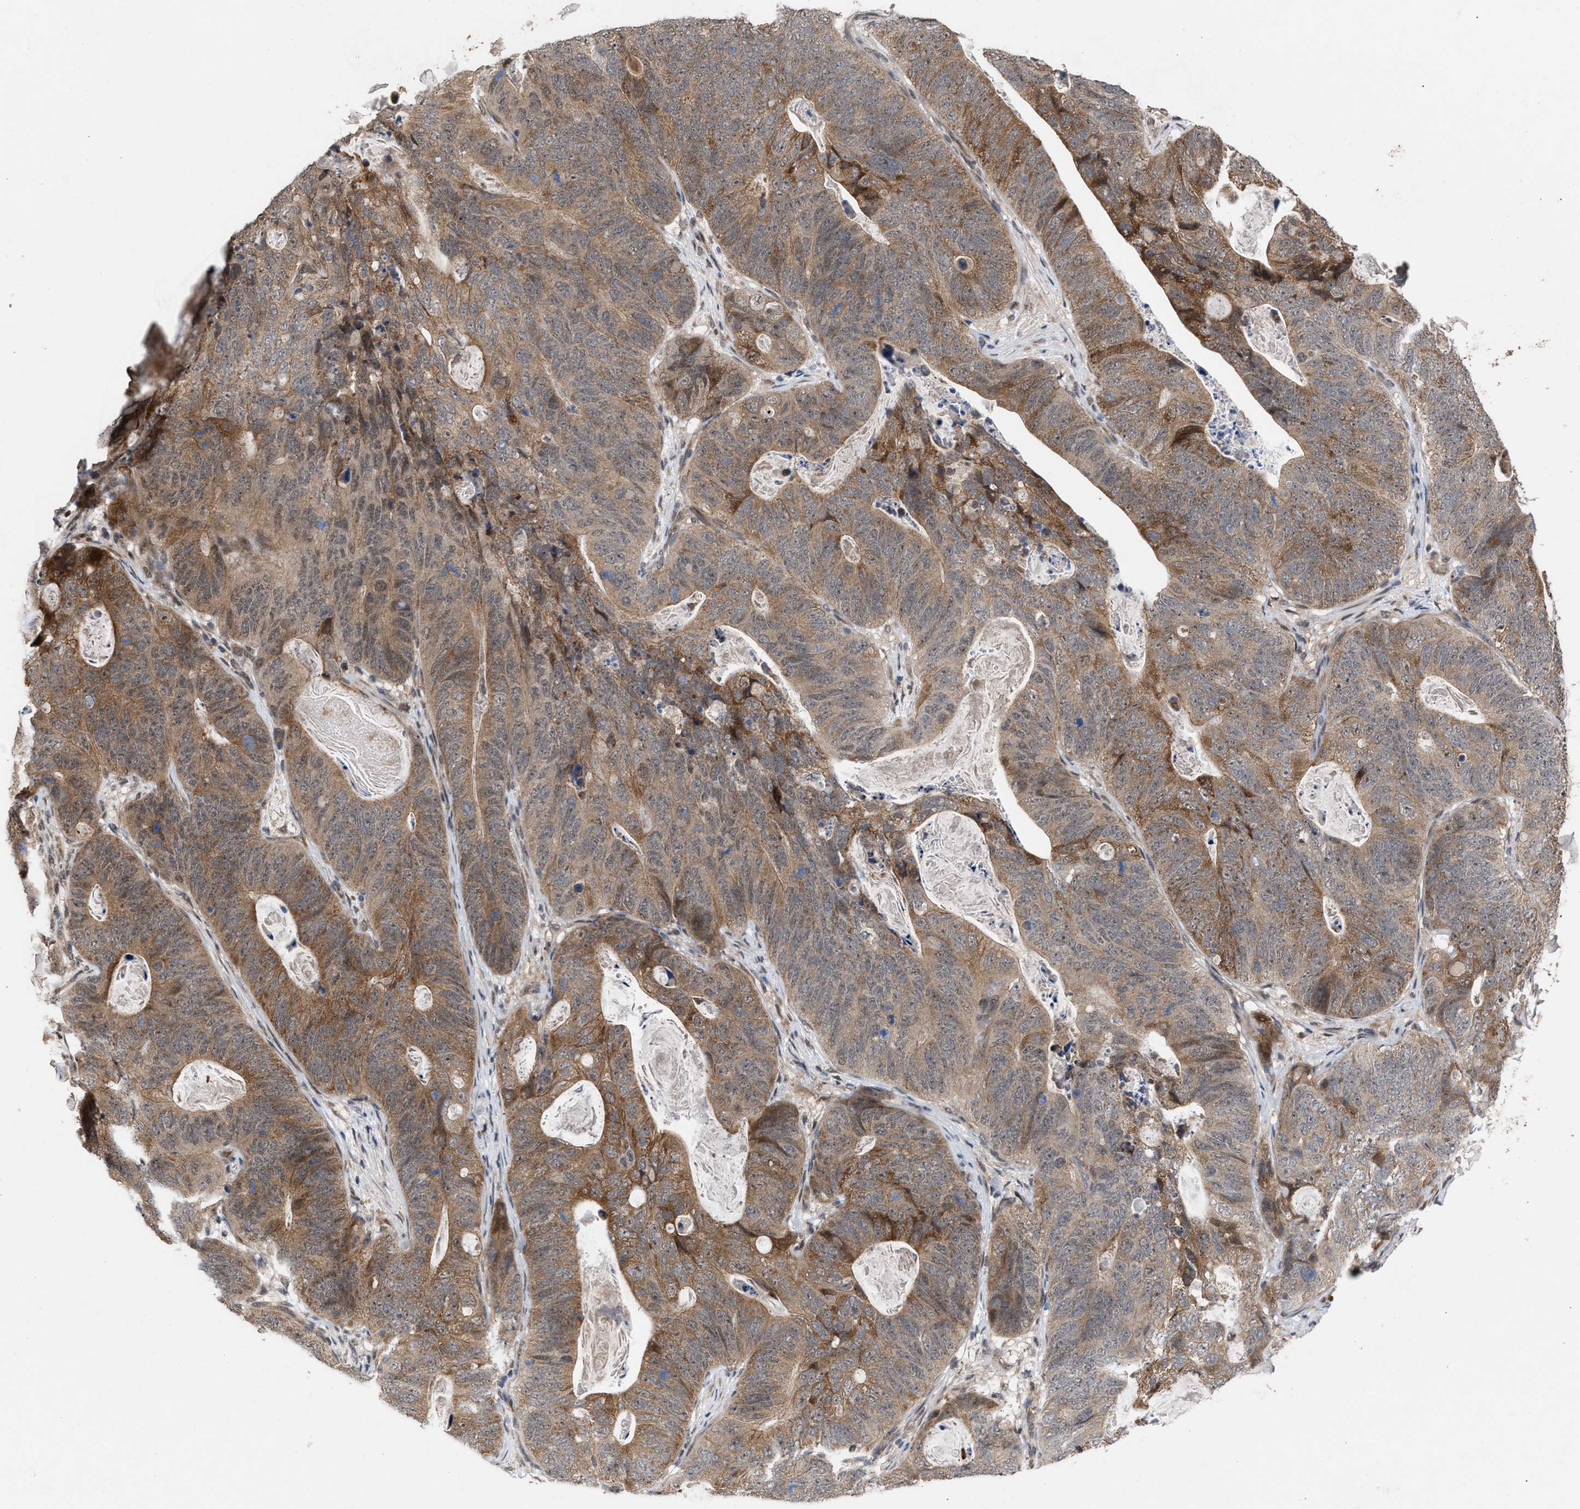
{"staining": {"intensity": "moderate", "quantity": ">75%", "location": "cytoplasmic/membranous"}, "tissue": "stomach cancer", "cell_type": "Tumor cells", "image_type": "cancer", "snomed": [{"axis": "morphology", "description": "Normal tissue, NOS"}, {"axis": "morphology", "description": "Adenocarcinoma, NOS"}, {"axis": "topography", "description": "Stomach"}], "caption": "High-power microscopy captured an immunohistochemistry micrograph of stomach cancer, revealing moderate cytoplasmic/membranous positivity in approximately >75% of tumor cells.", "gene": "MKNK2", "patient": {"sex": "female", "age": 89}}